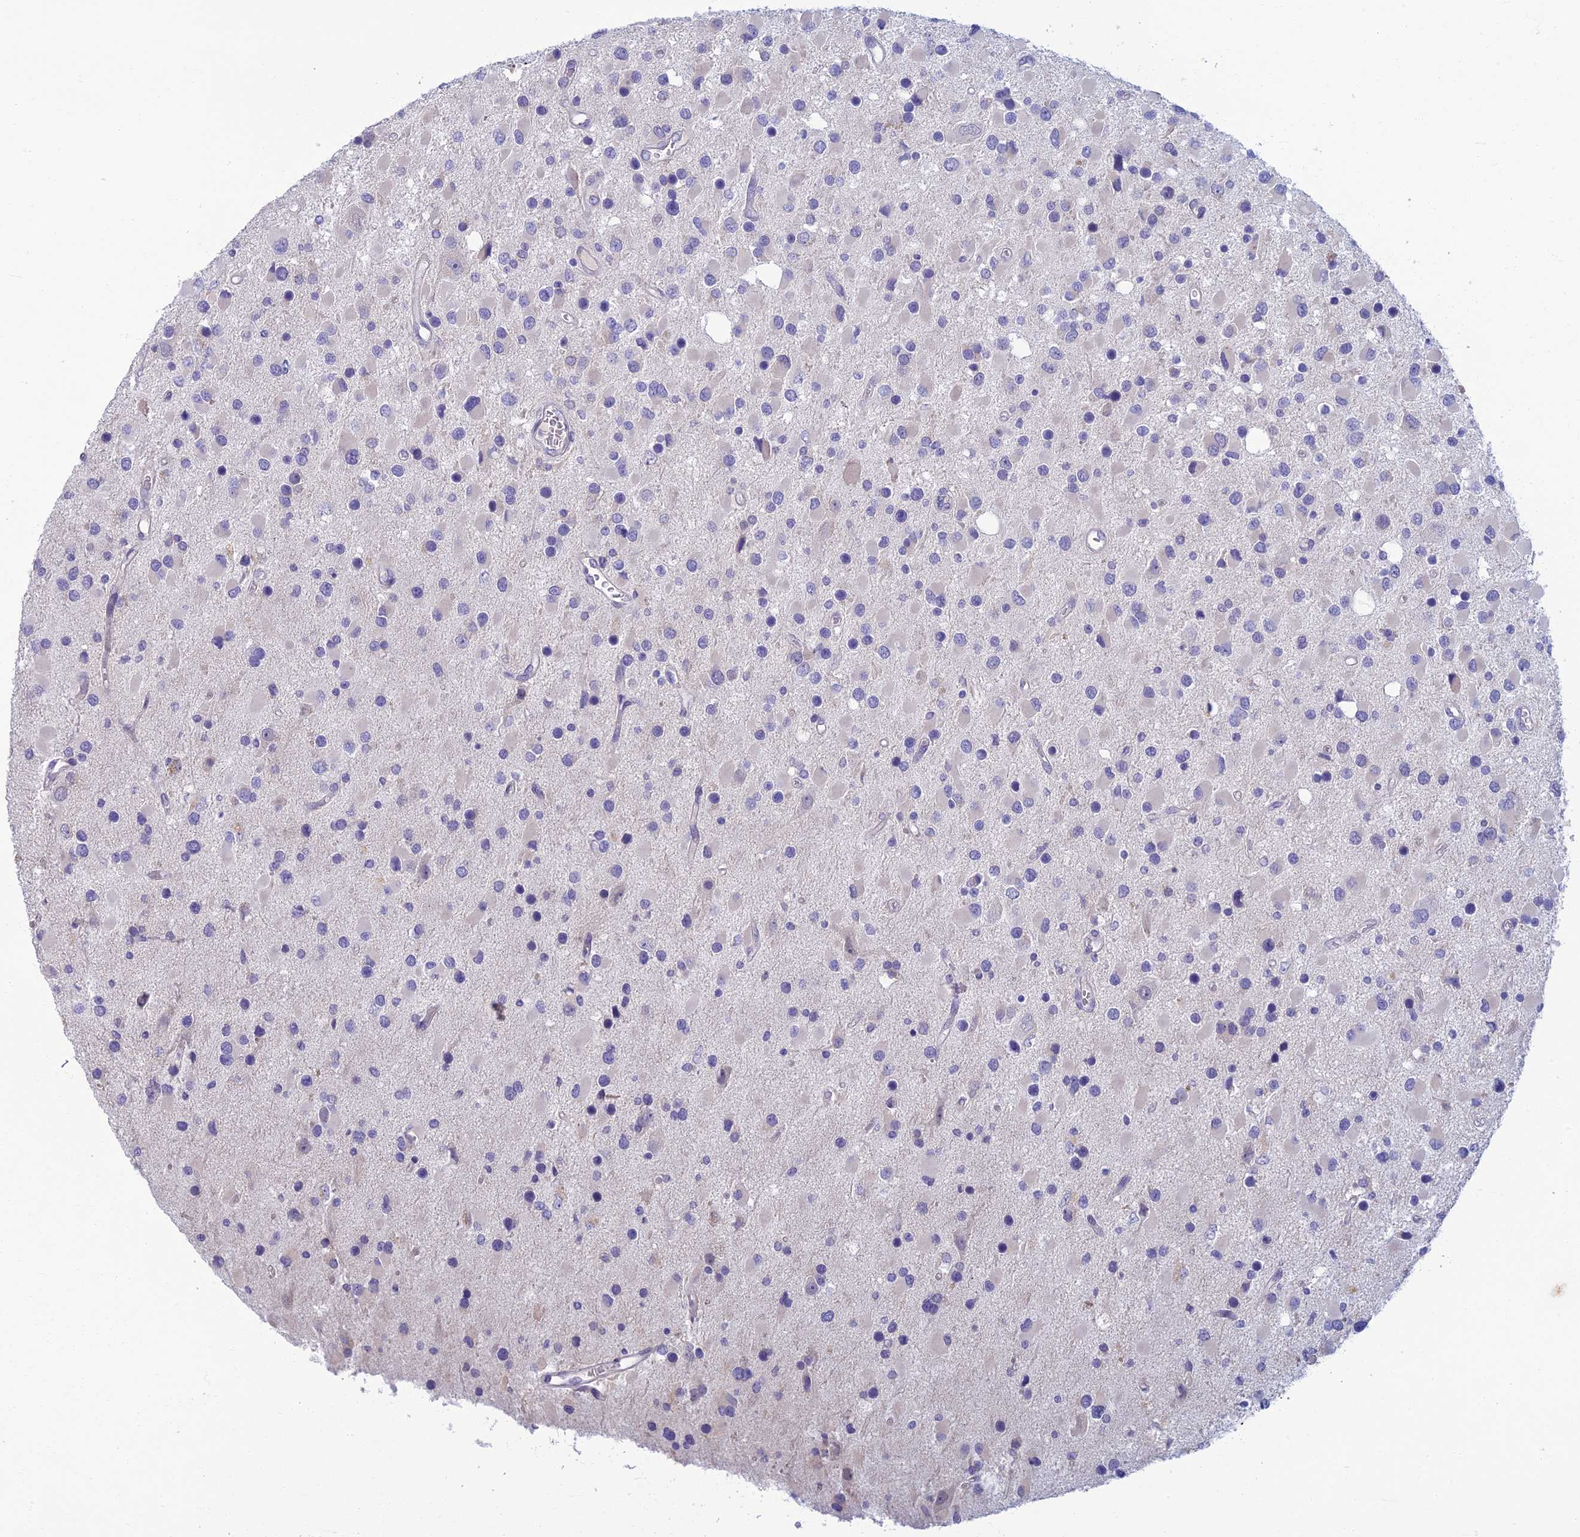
{"staining": {"intensity": "negative", "quantity": "none", "location": "none"}, "tissue": "glioma", "cell_type": "Tumor cells", "image_type": "cancer", "snomed": [{"axis": "morphology", "description": "Glioma, malignant, High grade"}, {"axis": "topography", "description": "Brain"}], "caption": "High-grade glioma (malignant) was stained to show a protein in brown. There is no significant staining in tumor cells.", "gene": "SLC25A41", "patient": {"sex": "male", "age": 53}}